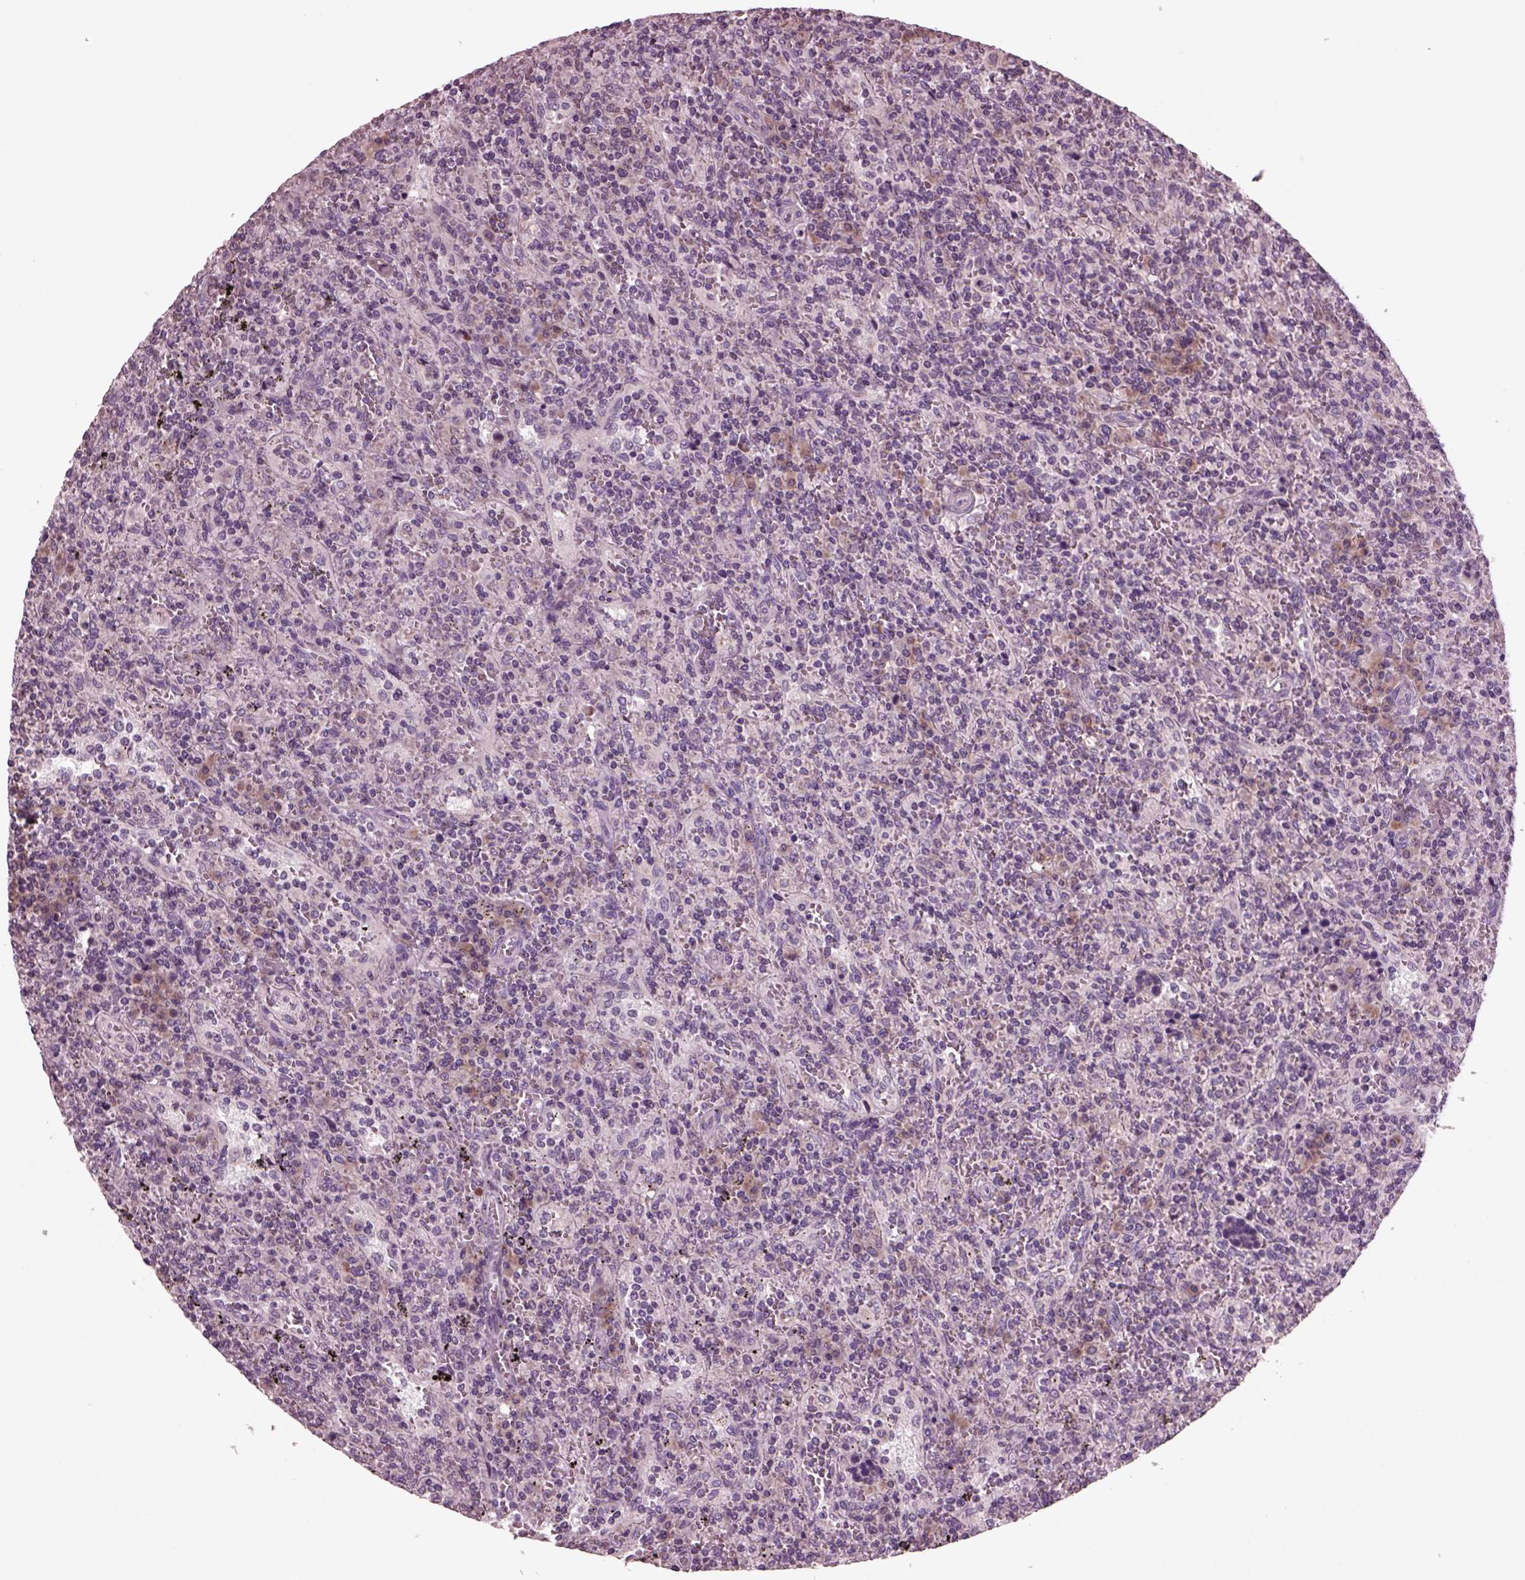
{"staining": {"intensity": "weak", "quantity": "<25%", "location": "cytoplasmic/membranous"}, "tissue": "lymphoma", "cell_type": "Tumor cells", "image_type": "cancer", "snomed": [{"axis": "morphology", "description": "Malignant lymphoma, non-Hodgkin's type, Low grade"}, {"axis": "topography", "description": "Spleen"}], "caption": "Tumor cells are negative for brown protein staining in low-grade malignant lymphoma, non-Hodgkin's type. (DAB (3,3'-diaminobenzidine) IHC with hematoxylin counter stain).", "gene": "AP4M1", "patient": {"sex": "male", "age": 62}}